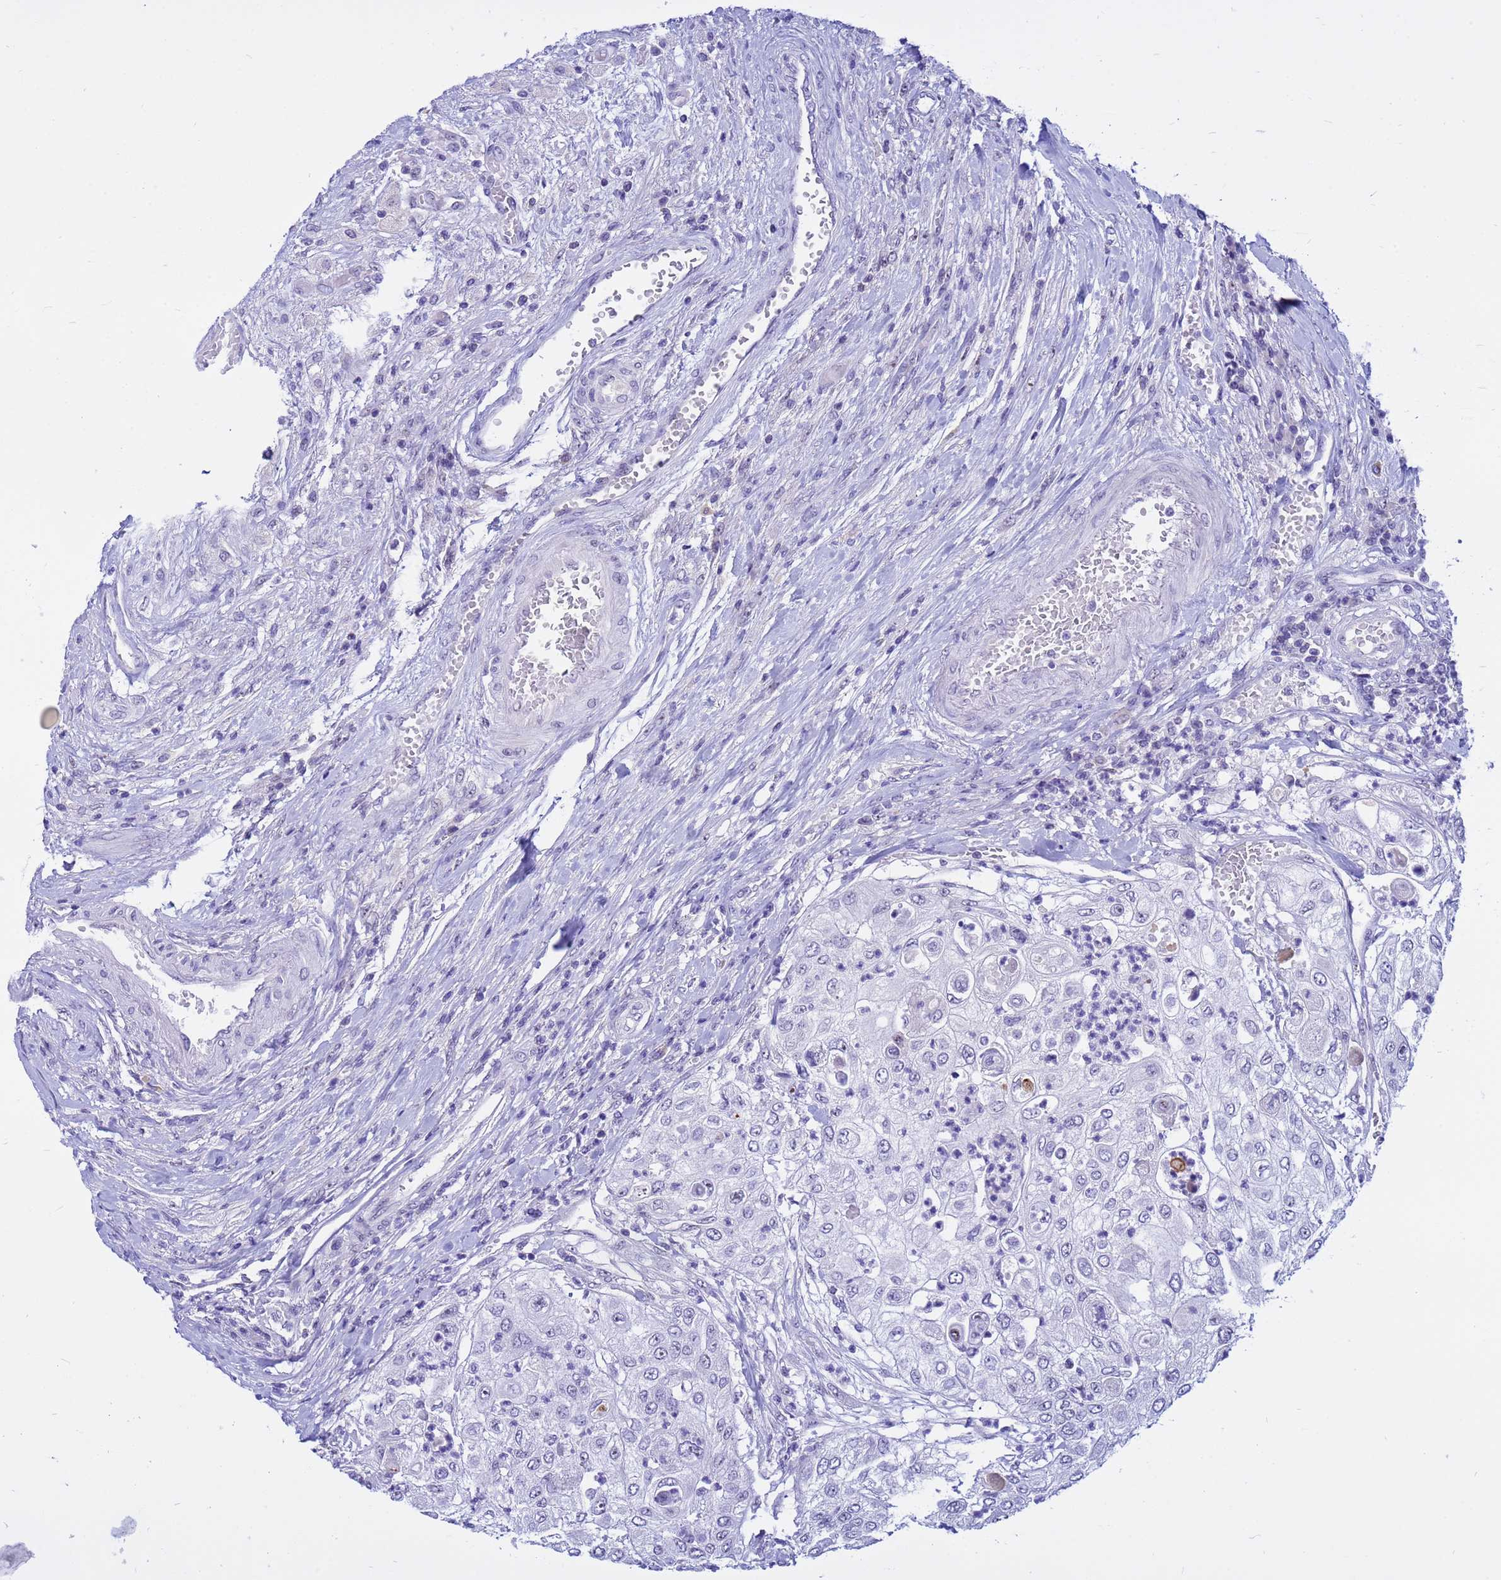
{"staining": {"intensity": "negative", "quantity": "none", "location": "none"}, "tissue": "urothelial cancer", "cell_type": "Tumor cells", "image_type": "cancer", "snomed": [{"axis": "morphology", "description": "Urothelial carcinoma, High grade"}, {"axis": "topography", "description": "Urinary bladder"}], "caption": "Photomicrograph shows no protein staining in tumor cells of high-grade urothelial carcinoma tissue.", "gene": "DMRTC2", "patient": {"sex": "female", "age": 79}}